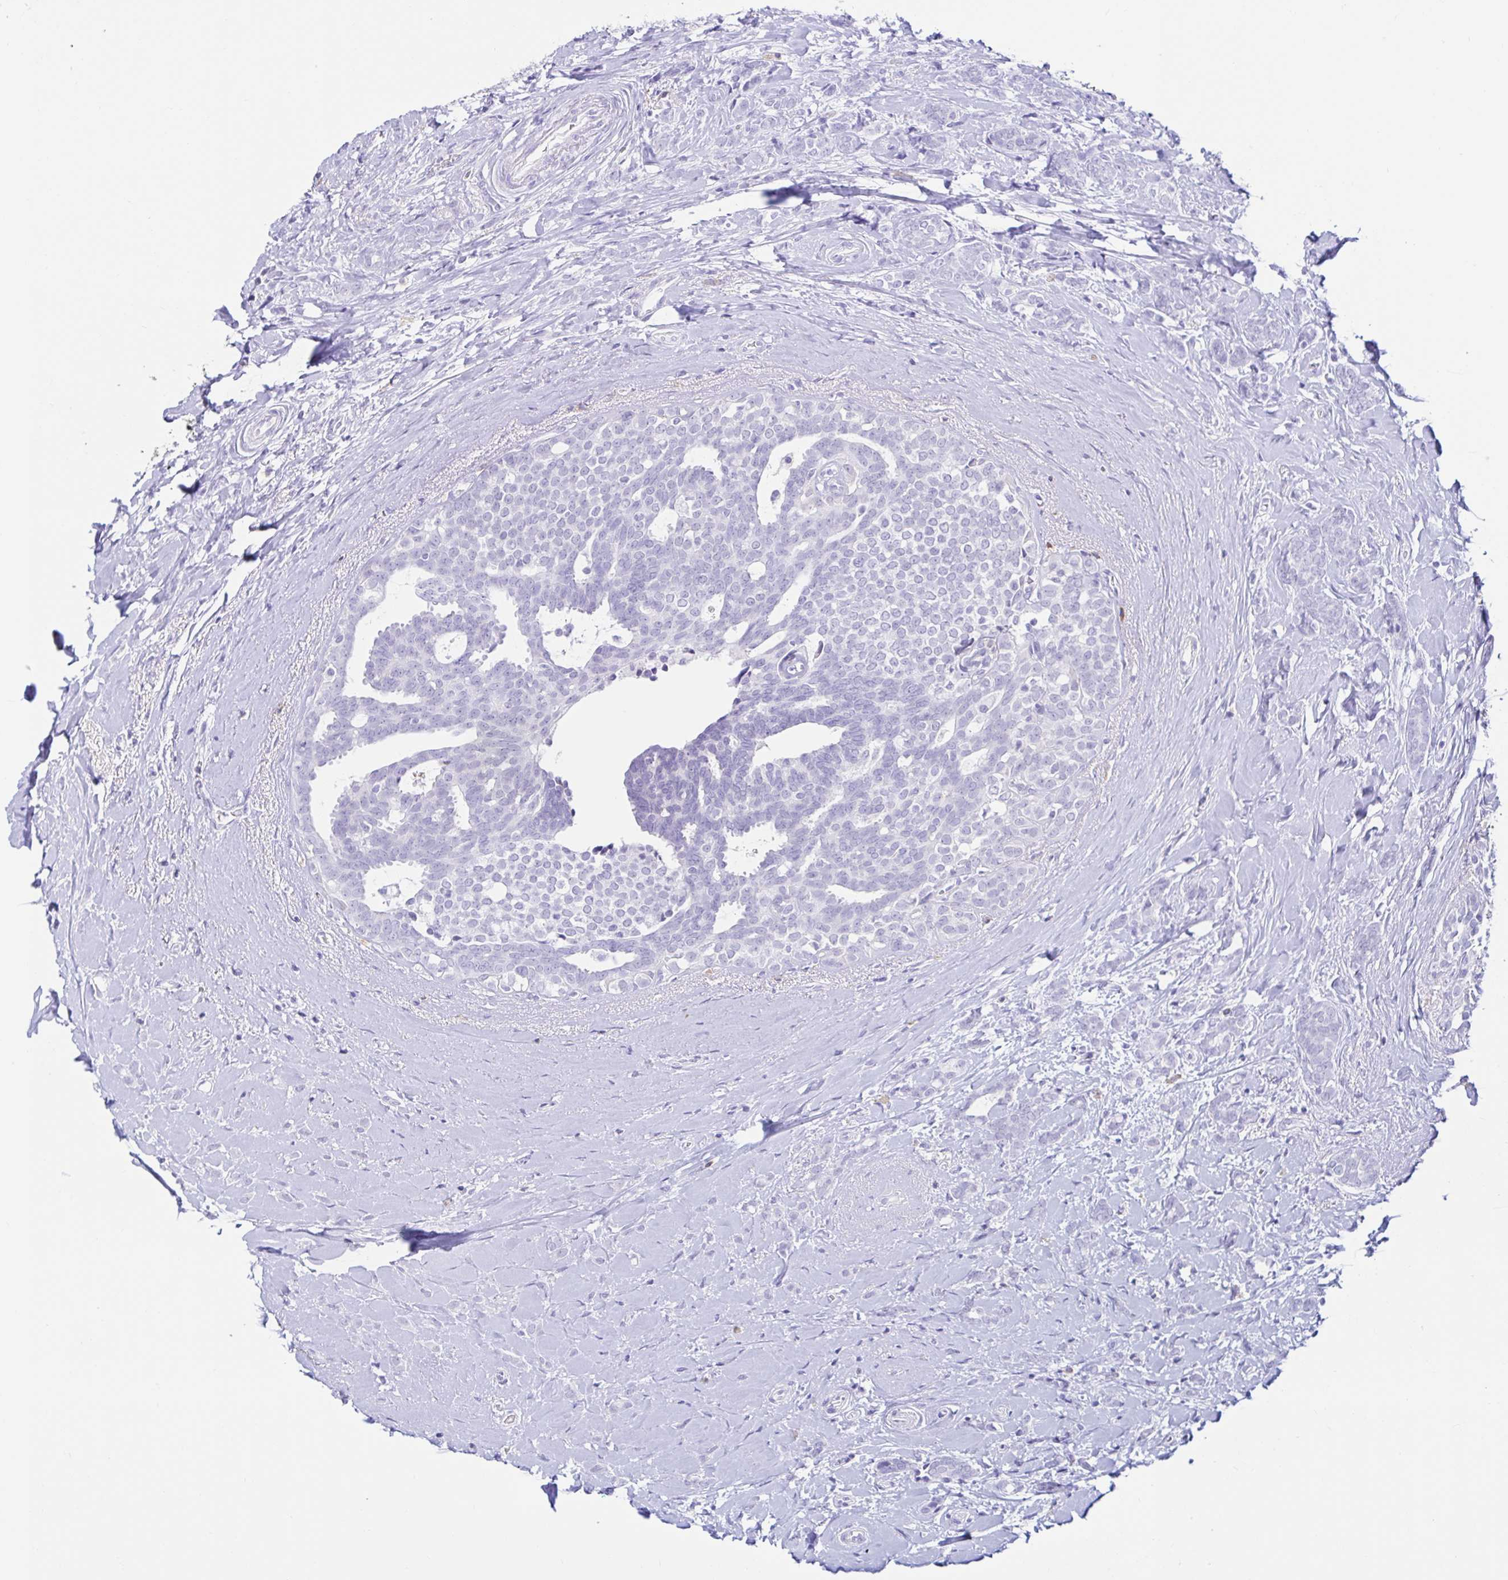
{"staining": {"intensity": "negative", "quantity": "none", "location": "none"}, "tissue": "breast cancer", "cell_type": "Tumor cells", "image_type": "cancer", "snomed": [{"axis": "morphology", "description": "Intraductal carcinoma, in situ"}, {"axis": "morphology", "description": "Duct carcinoma"}, {"axis": "morphology", "description": "Lobular carcinoma, in situ"}, {"axis": "topography", "description": "Breast"}], "caption": "Tumor cells are negative for brown protein staining in infiltrating ductal carcinoma (breast).", "gene": "BEST1", "patient": {"sex": "female", "age": 44}}